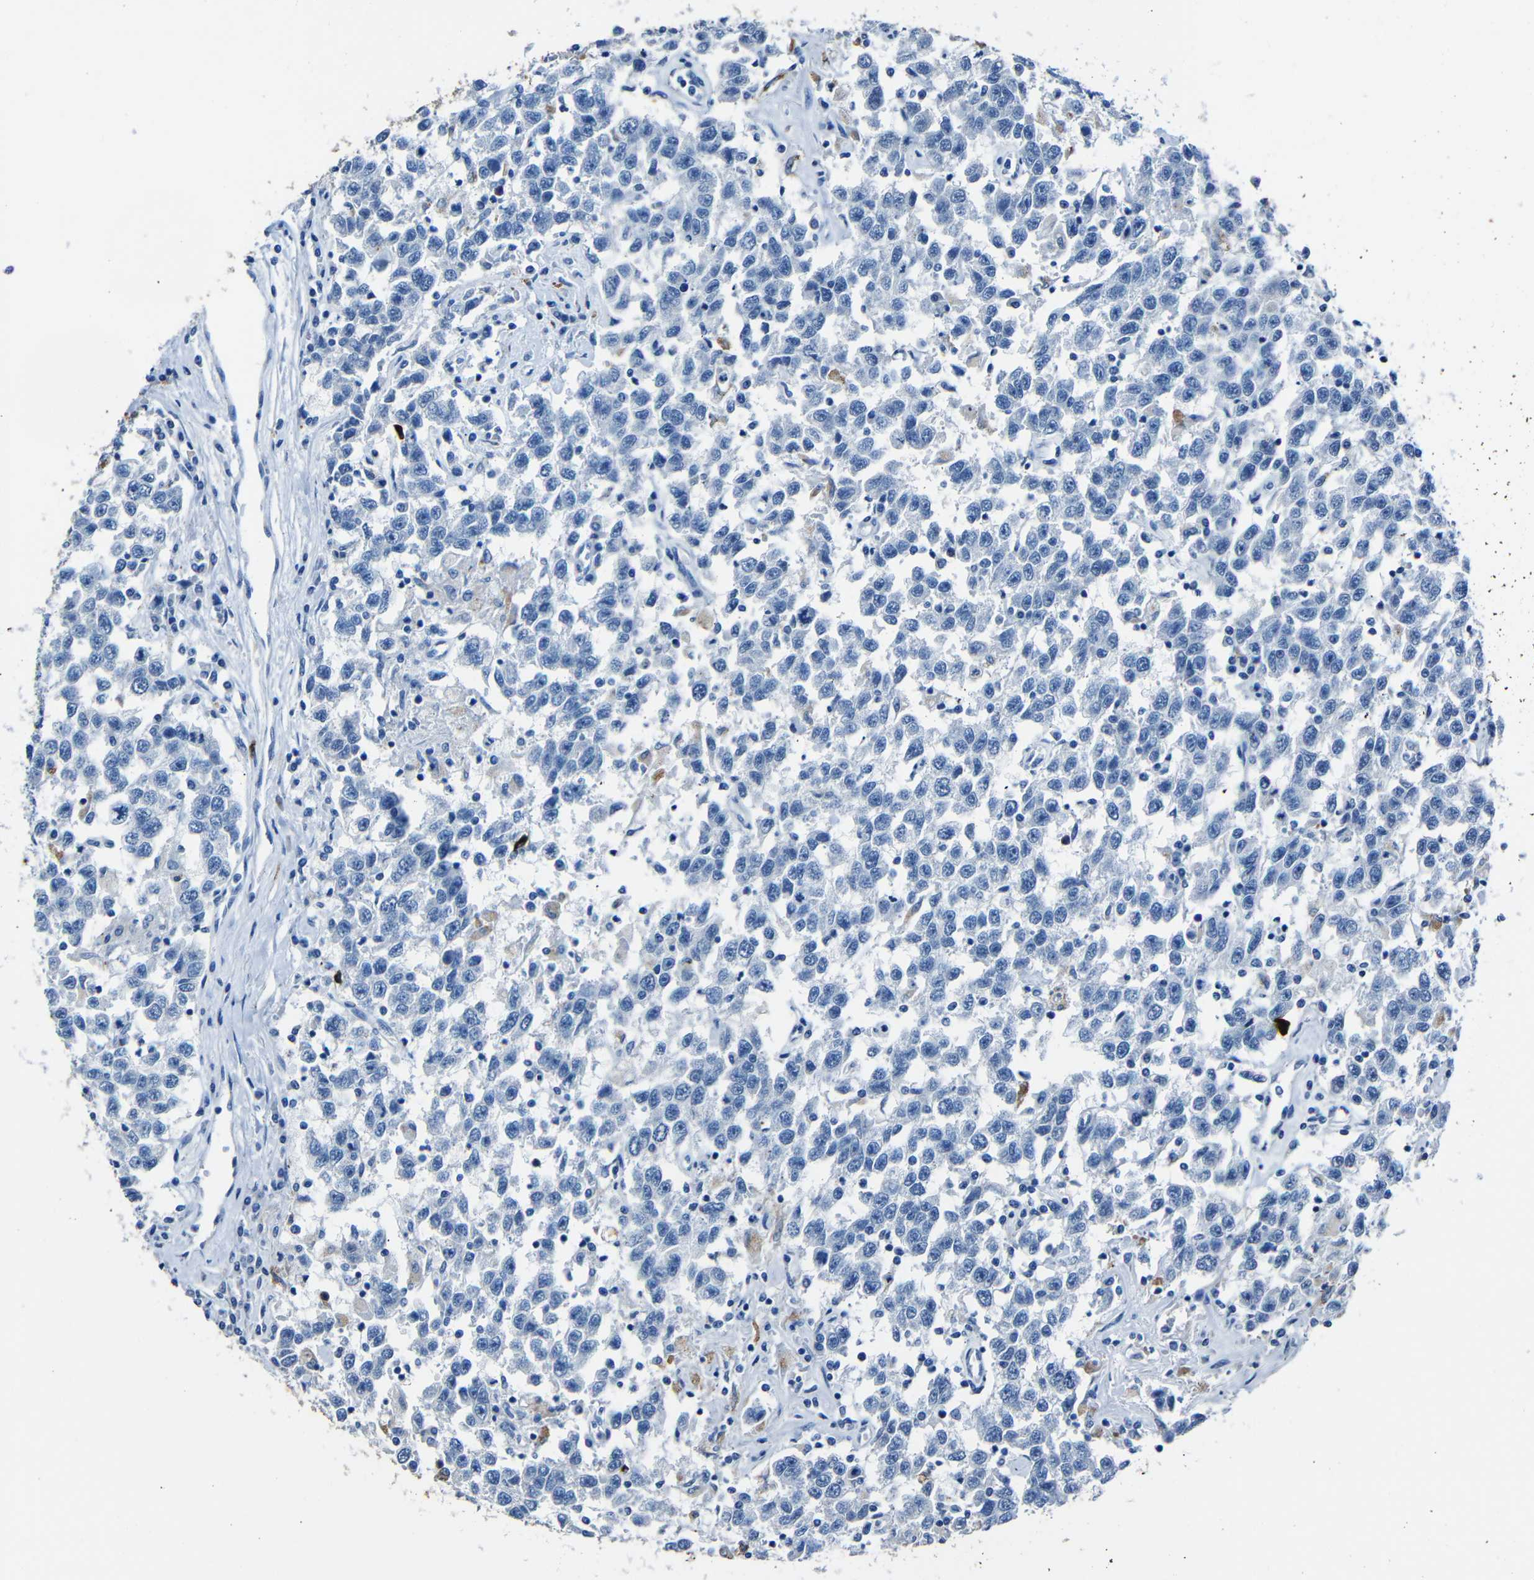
{"staining": {"intensity": "negative", "quantity": "none", "location": "none"}, "tissue": "testis cancer", "cell_type": "Tumor cells", "image_type": "cancer", "snomed": [{"axis": "morphology", "description": "Seminoma, NOS"}, {"axis": "topography", "description": "Testis"}], "caption": "Immunohistochemical staining of testis seminoma reveals no significant positivity in tumor cells.", "gene": "CLDN11", "patient": {"sex": "male", "age": 41}}